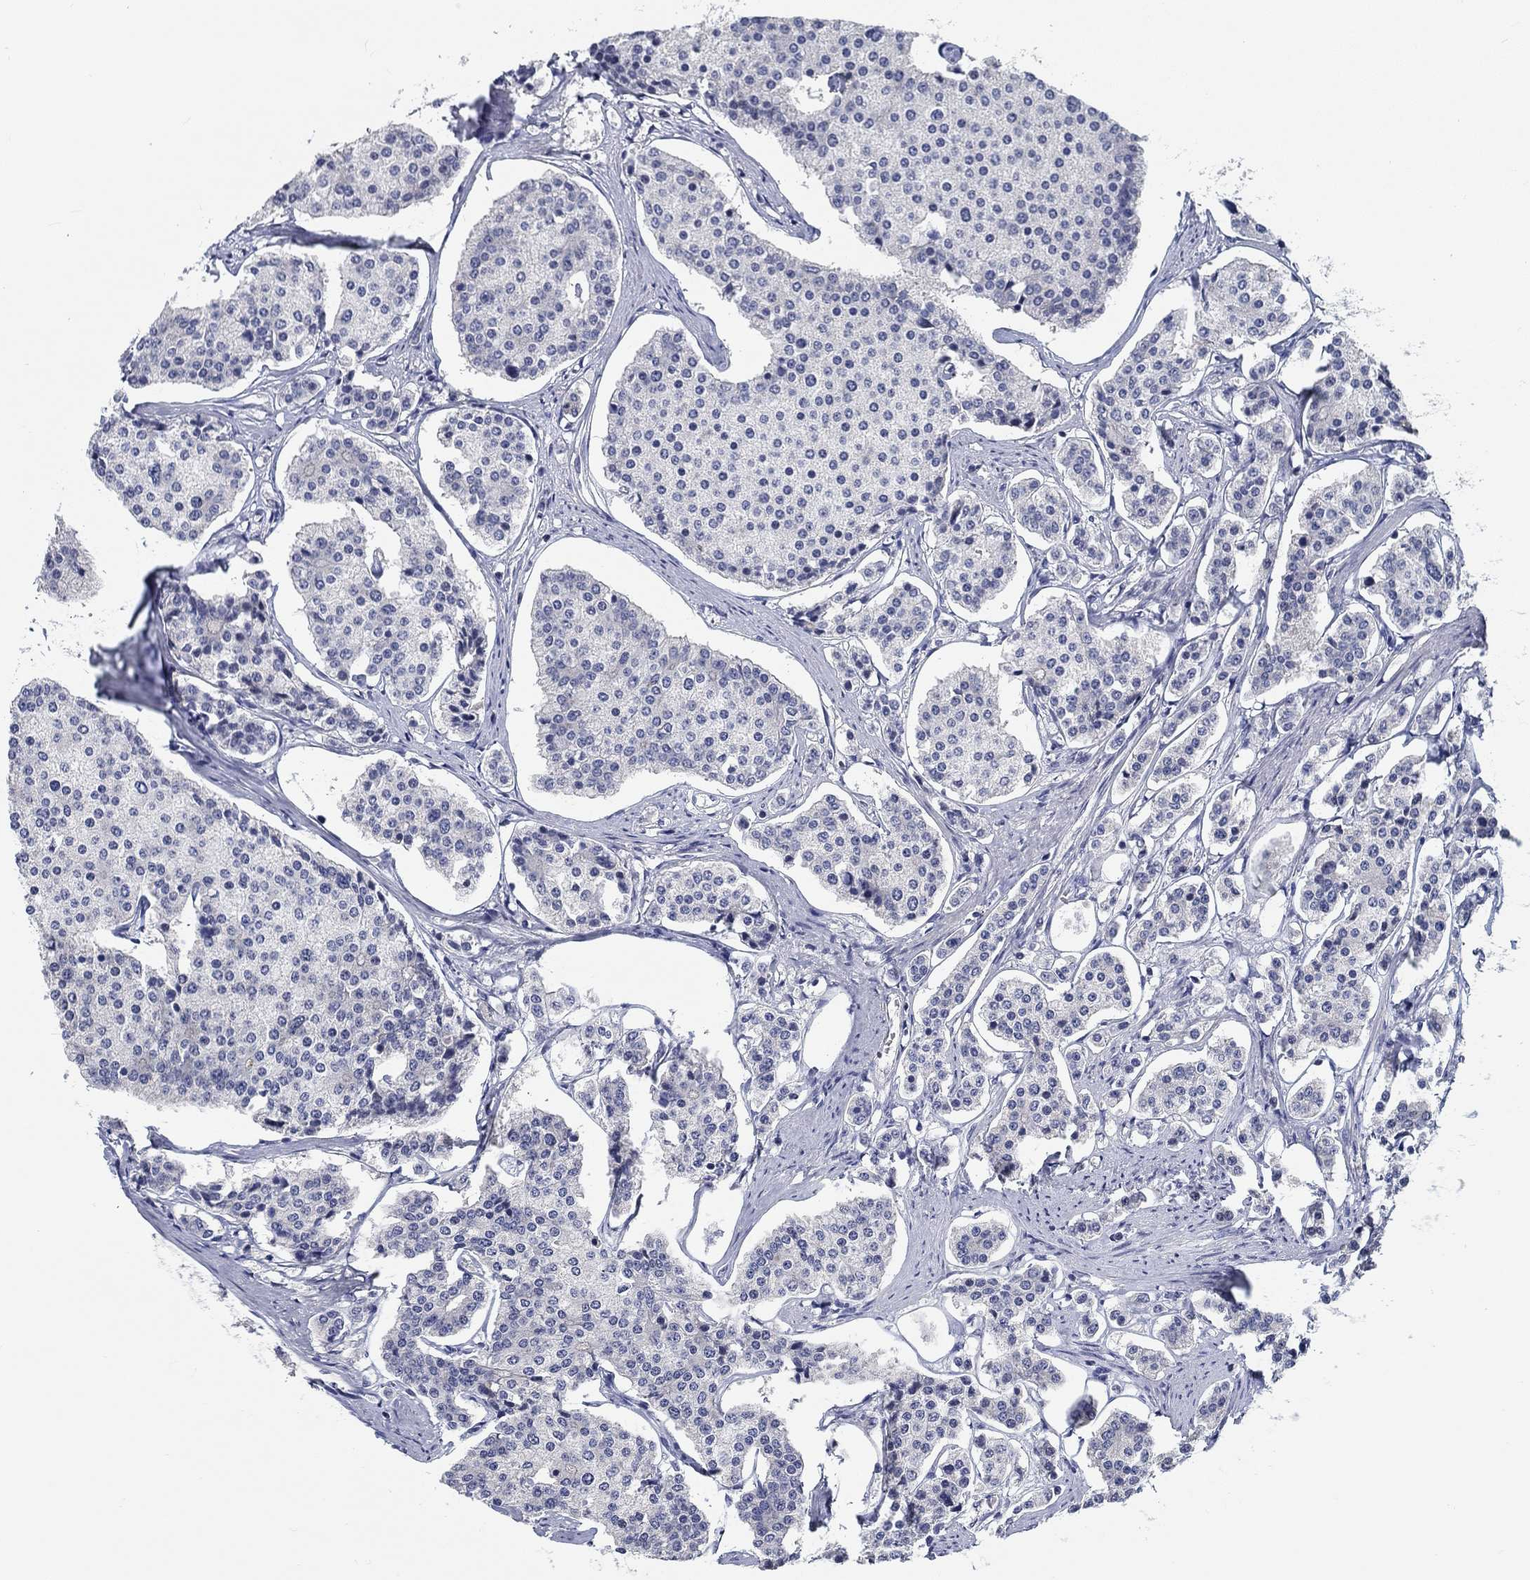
{"staining": {"intensity": "negative", "quantity": "none", "location": "none"}, "tissue": "carcinoid", "cell_type": "Tumor cells", "image_type": "cancer", "snomed": [{"axis": "morphology", "description": "Carcinoid, malignant, NOS"}, {"axis": "topography", "description": "Small intestine"}], "caption": "High magnification brightfield microscopy of carcinoid stained with DAB (brown) and counterstained with hematoxylin (blue): tumor cells show no significant expression.", "gene": "SMIM18", "patient": {"sex": "female", "age": 65}}